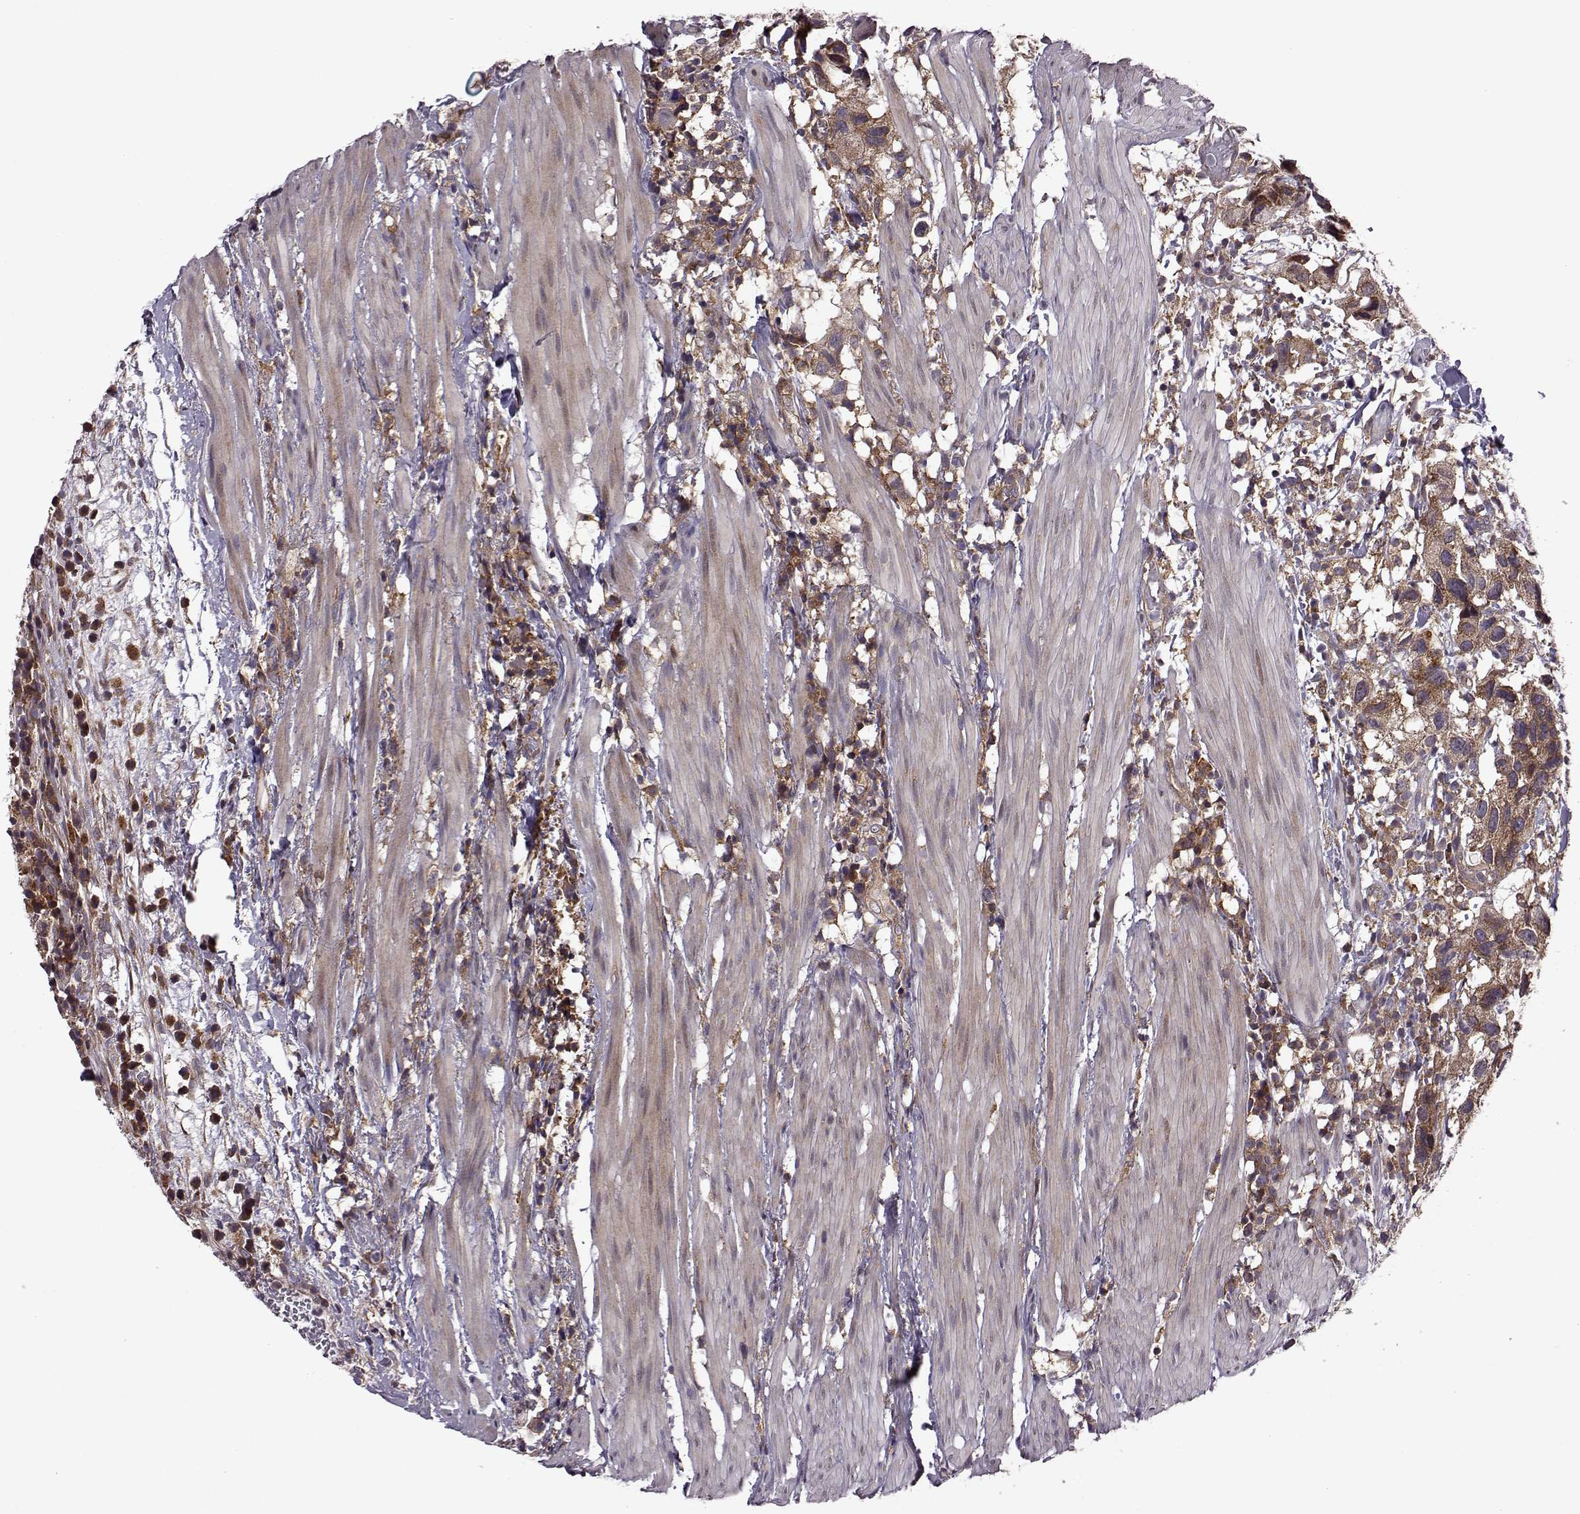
{"staining": {"intensity": "strong", "quantity": ">75%", "location": "cytoplasmic/membranous"}, "tissue": "urothelial cancer", "cell_type": "Tumor cells", "image_type": "cancer", "snomed": [{"axis": "morphology", "description": "Urothelial carcinoma, High grade"}, {"axis": "topography", "description": "Urinary bladder"}], "caption": "A brown stain shows strong cytoplasmic/membranous staining of a protein in human urothelial cancer tumor cells.", "gene": "URI1", "patient": {"sex": "male", "age": 79}}